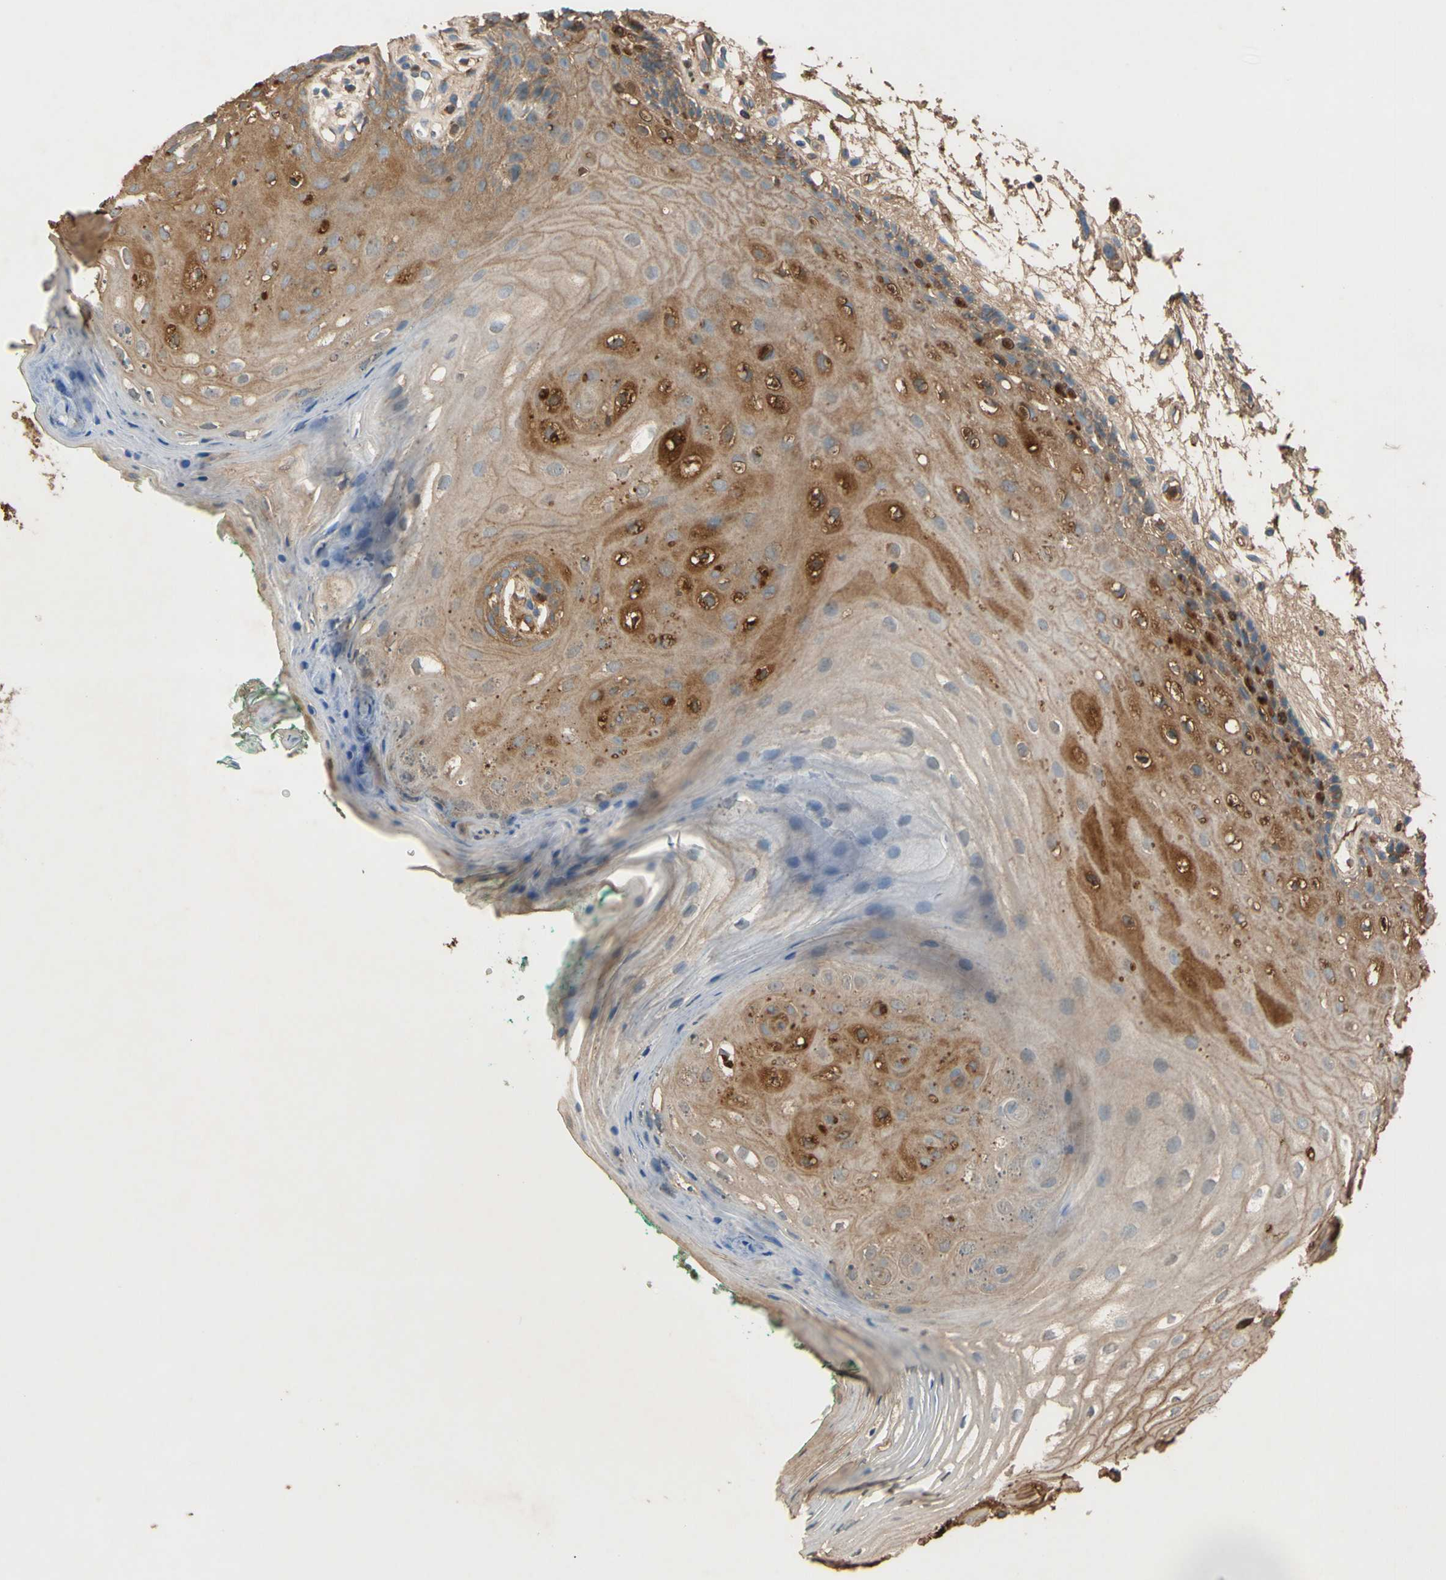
{"staining": {"intensity": "moderate", "quantity": "25%-75%", "location": "cytoplasmic/membranous,nuclear"}, "tissue": "oral mucosa", "cell_type": "Squamous epithelial cells", "image_type": "normal", "snomed": [{"axis": "morphology", "description": "Normal tissue, NOS"}, {"axis": "topography", "description": "Skeletal muscle"}, {"axis": "topography", "description": "Oral tissue"}, {"axis": "topography", "description": "Peripheral nerve tissue"}], "caption": "Oral mucosa stained with immunohistochemistry demonstrates moderate cytoplasmic/membranous,nuclear positivity in approximately 25%-75% of squamous epithelial cells. The protein of interest is stained brown, and the nuclei are stained in blue (DAB (3,3'-diaminobenzidine) IHC with brightfield microscopy, high magnification).", "gene": "TIMP2", "patient": {"sex": "female", "age": 84}}